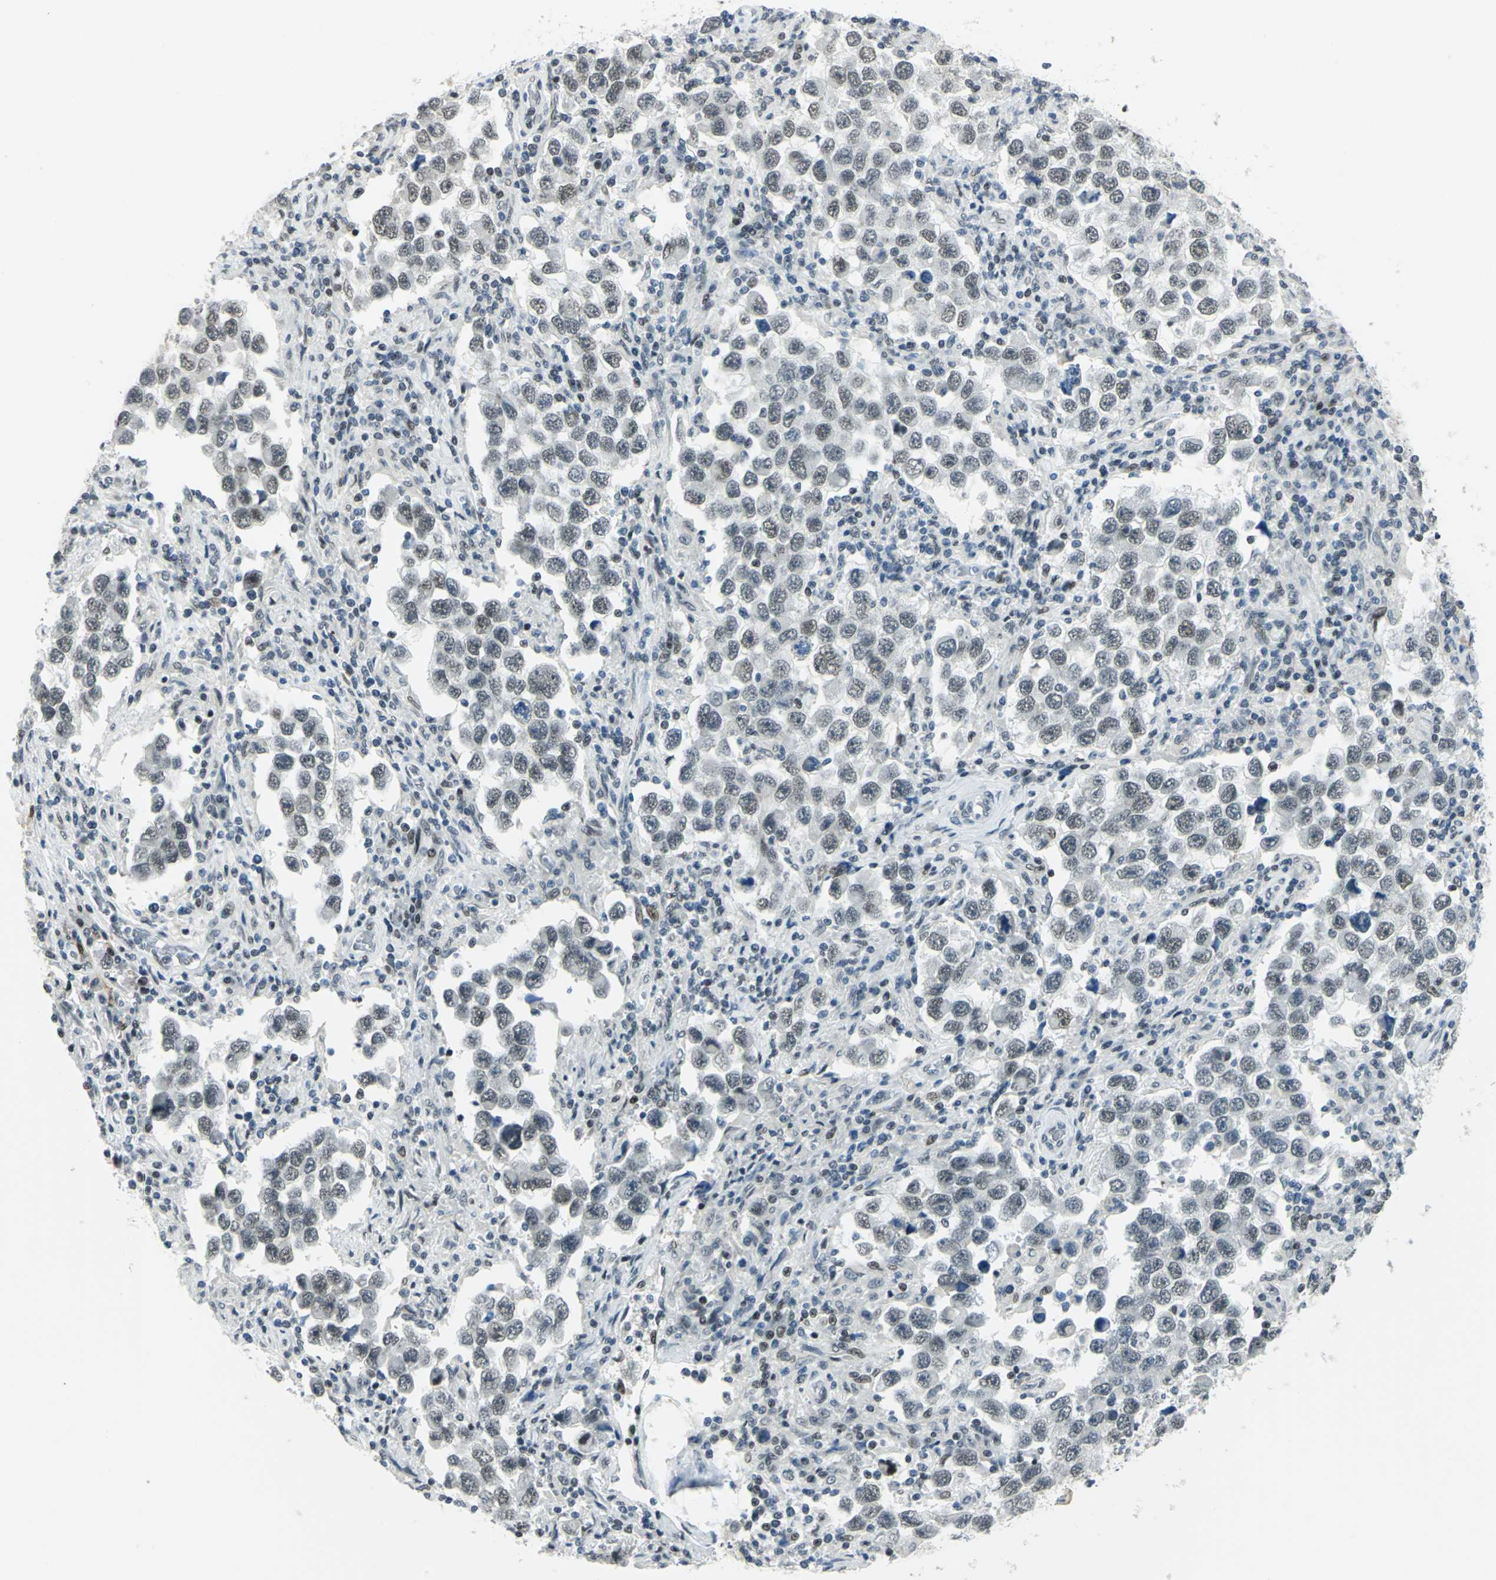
{"staining": {"intensity": "weak", "quantity": "<25%", "location": "nuclear"}, "tissue": "testis cancer", "cell_type": "Tumor cells", "image_type": "cancer", "snomed": [{"axis": "morphology", "description": "Carcinoma, Embryonal, NOS"}, {"axis": "topography", "description": "Testis"}], "caption": "A micrograph of testis embryonal carcinoma stained for a protein reveals no brown staining in tumor cells.", "gene": "MTMR10", "patient": {"sex": "male", "age": 21}}